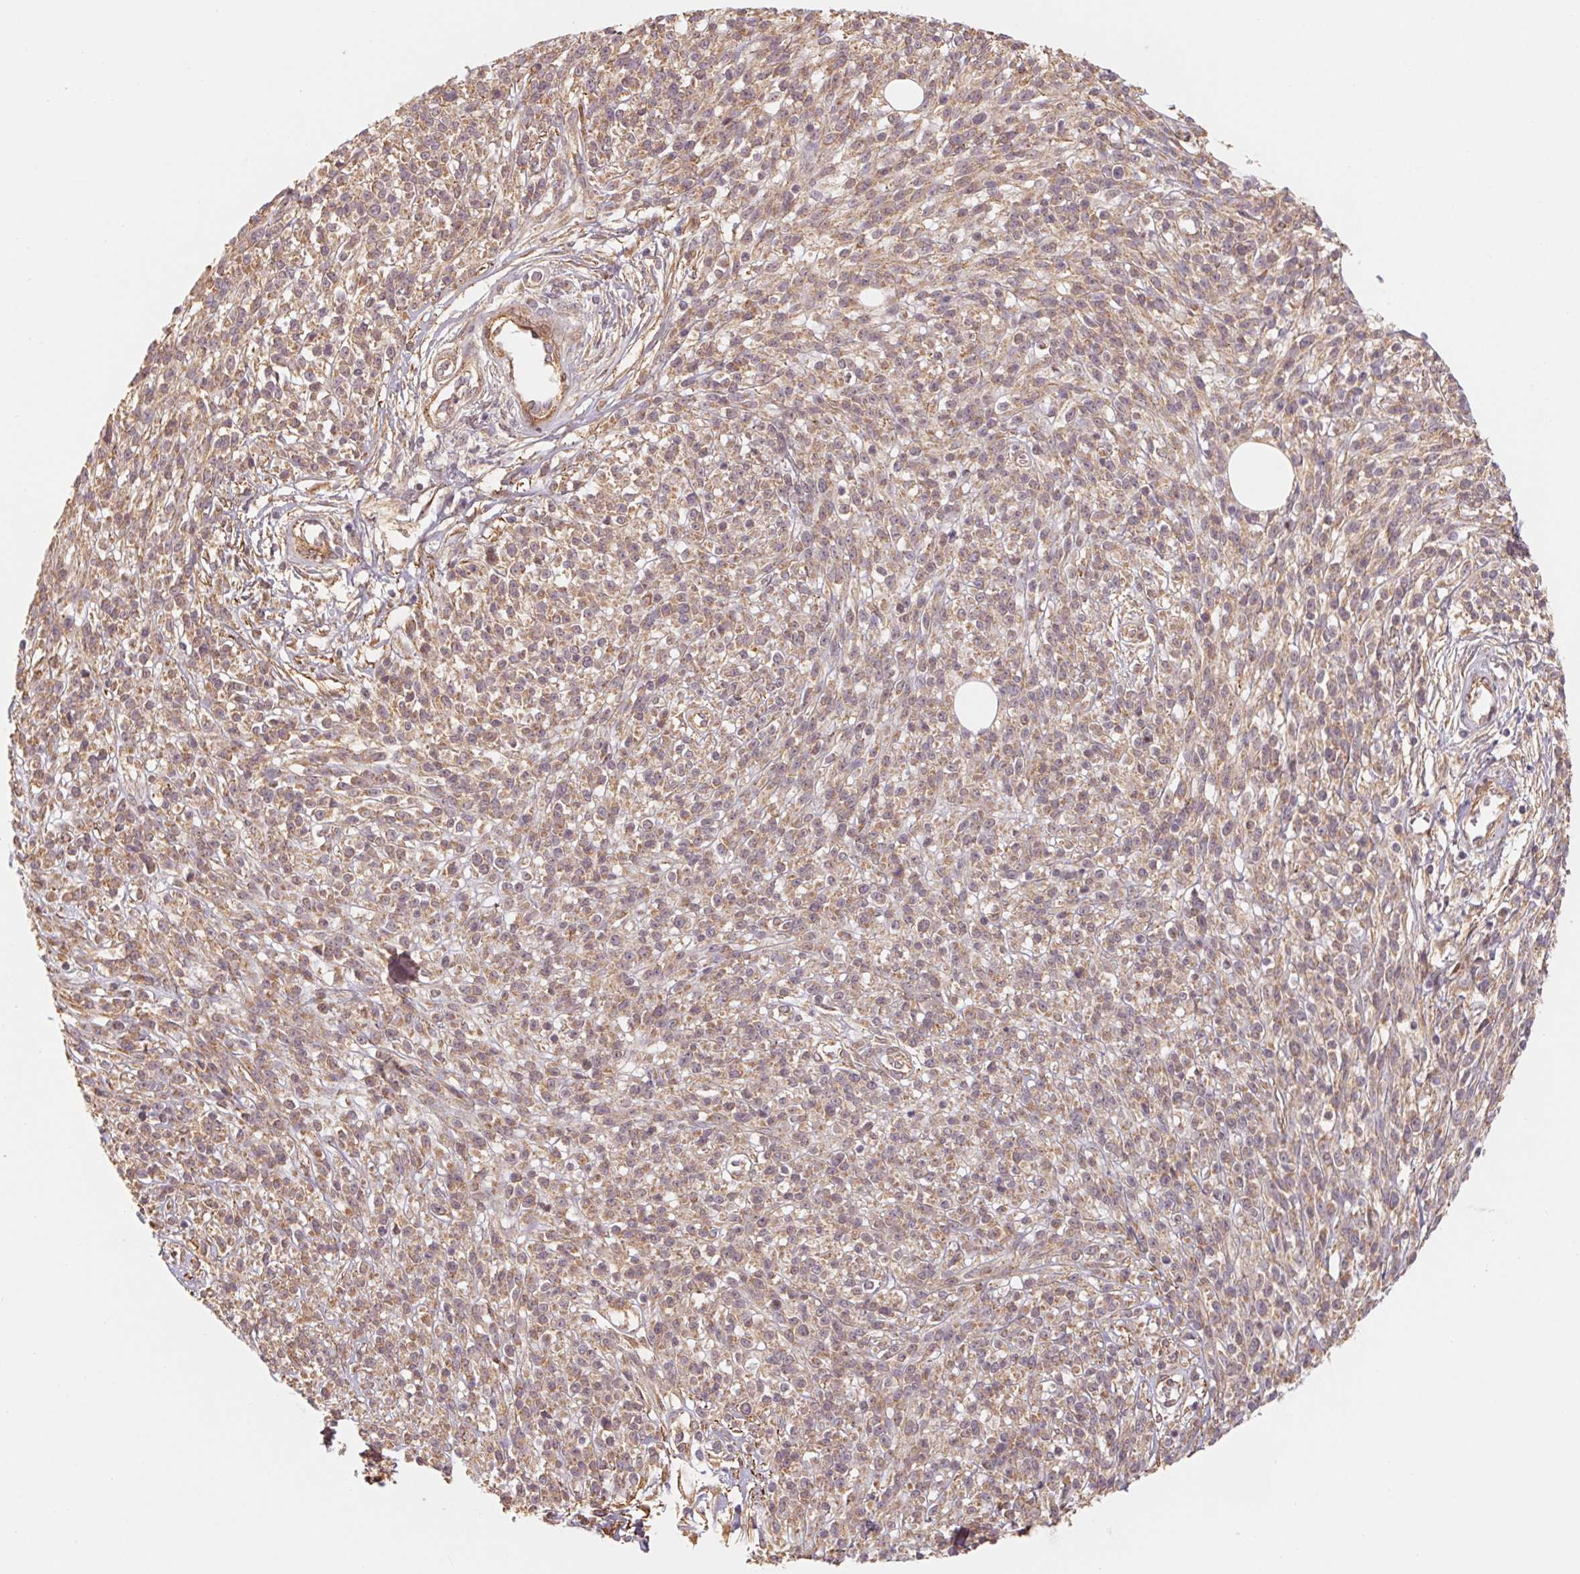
{"staining": {"intensity": "weak", "quantity": ">75%", "location": "cytoplasmic/membranous"}, "tissue": "melanoma", "cell_type": "Tumor cells", "image_type": "cancer", "snomed": [{"axis": "morphology", "description": "Malignant melanoma, NOS"}, {"axis": "topography", "description": "Skin"}, {"axis": "topography", "description": "Skin of trunk"}], "caption": "Immunohistochemical staining of malignant melanoma demonstrates low levels of weak cytoplasmic/membranous positivity in about >75% of tumor cells. The staining is performed using DAB (3,3'-diaminobenzidine) brown chromogen to label protein expression. The nuclei are counter-stained blue using hematoxylin.", "gene": "CCDC112", "patient": {"sex": "male", "age": 74}}